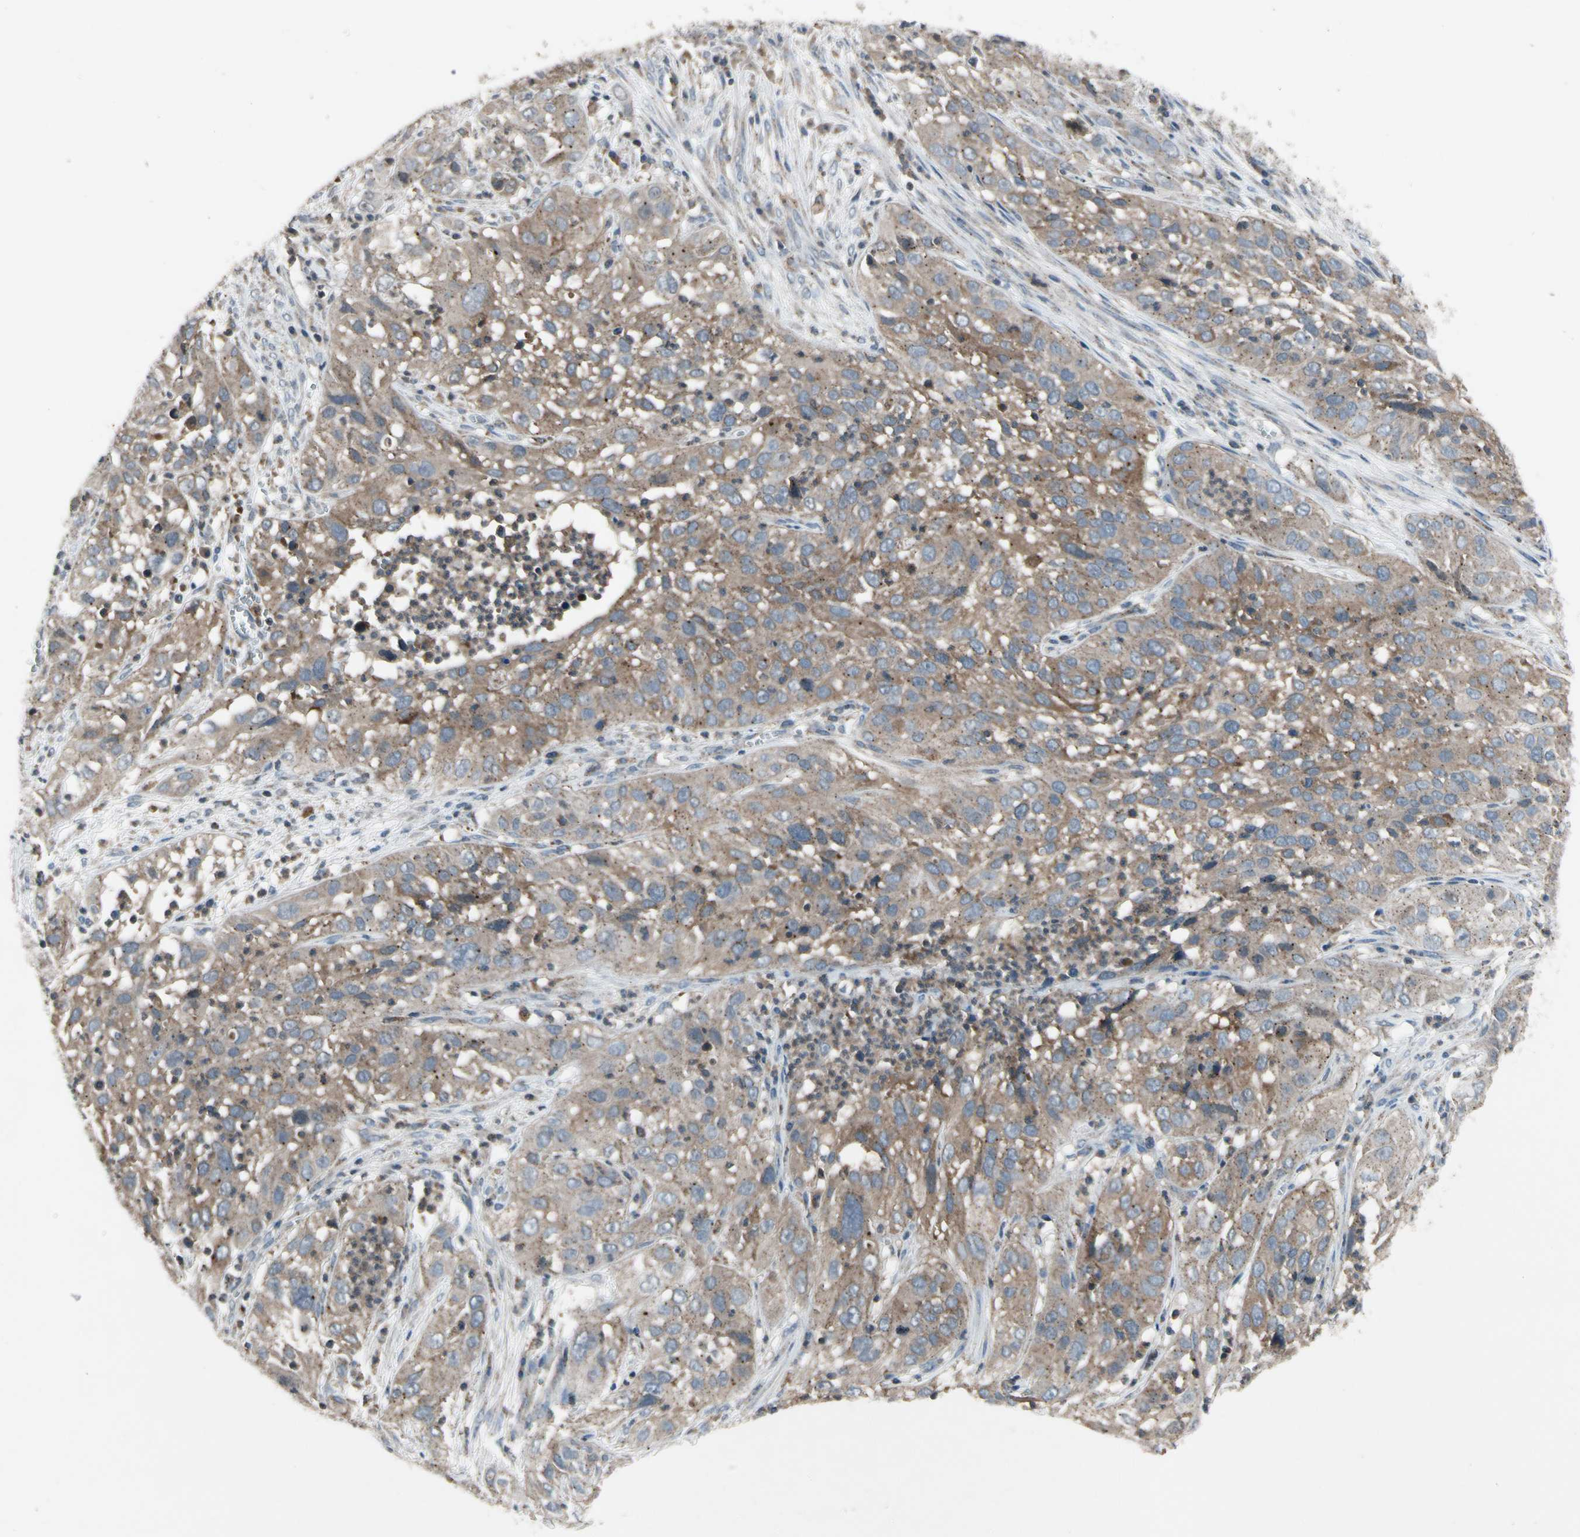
{"staining": {"intensity": "moderate", "quantity": ">75%", "location": "cytoplasmic/membranous"}, "tissue": "cervical cancer", "cell_type": "Tumor cells", "image_type": "cancer", "snomed": [{"axis": "morphology", "description": "Squamous cell carcinoma, NOS"}, {"axis": "topography", "description": "Cervix"}], "caption": "This is a micrograph of immunohistochemistry (IHC) staining of squamous cell carcinoma (cervical), which shows moderate positivity in the cytoplasmic/membranous of tumor cells.", "gene": "NMI", "patient": {"sex": "female", "age": 32}}